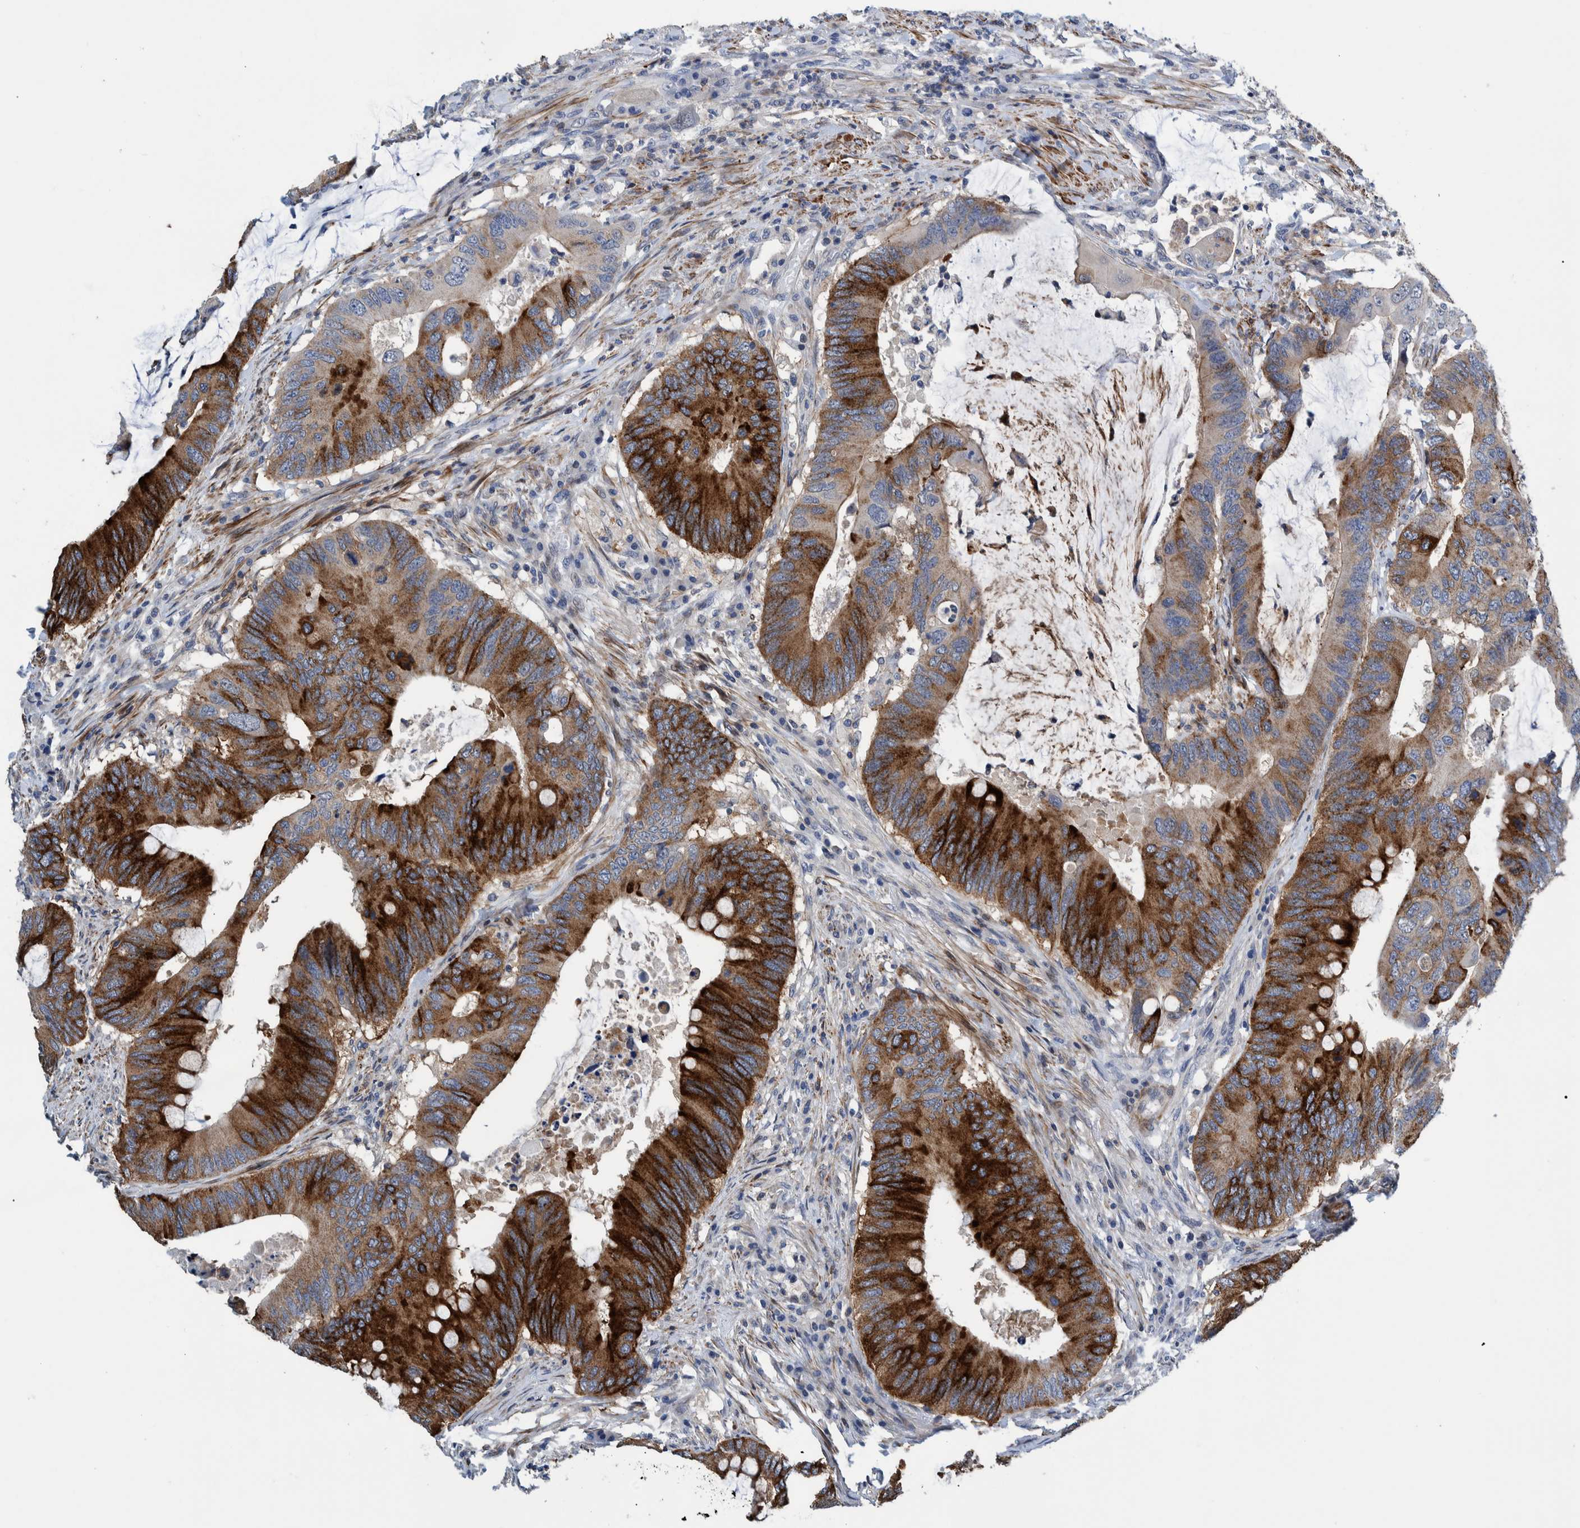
{"staining": {"intensity": "strong", "quantity": "25%-75%", "location": "cytoplasmic/membranous"}, "tissue": "colorectal cancer", "cell_type": "Tumor cells", "image_type": "cancer", "snomed": [{"axis": "morphology", "description": "Adenocarcinoma, NOS"}, {"axis": "topography", "description": "Colon"}], "caption": "IHC (DAB (3,3'-diaminobenzidine)) staining of human colorectal cancer displays strong cytoplasmic/membranous protein positivity in about 25%-75% of tumor cells. The staining is performed using DAB brown chromogen to label protein expression. The nuclei are counter-stained blue using hematoxylin.", "gene": "MKS1", "patient": {"sex": "male", "age": 71}}